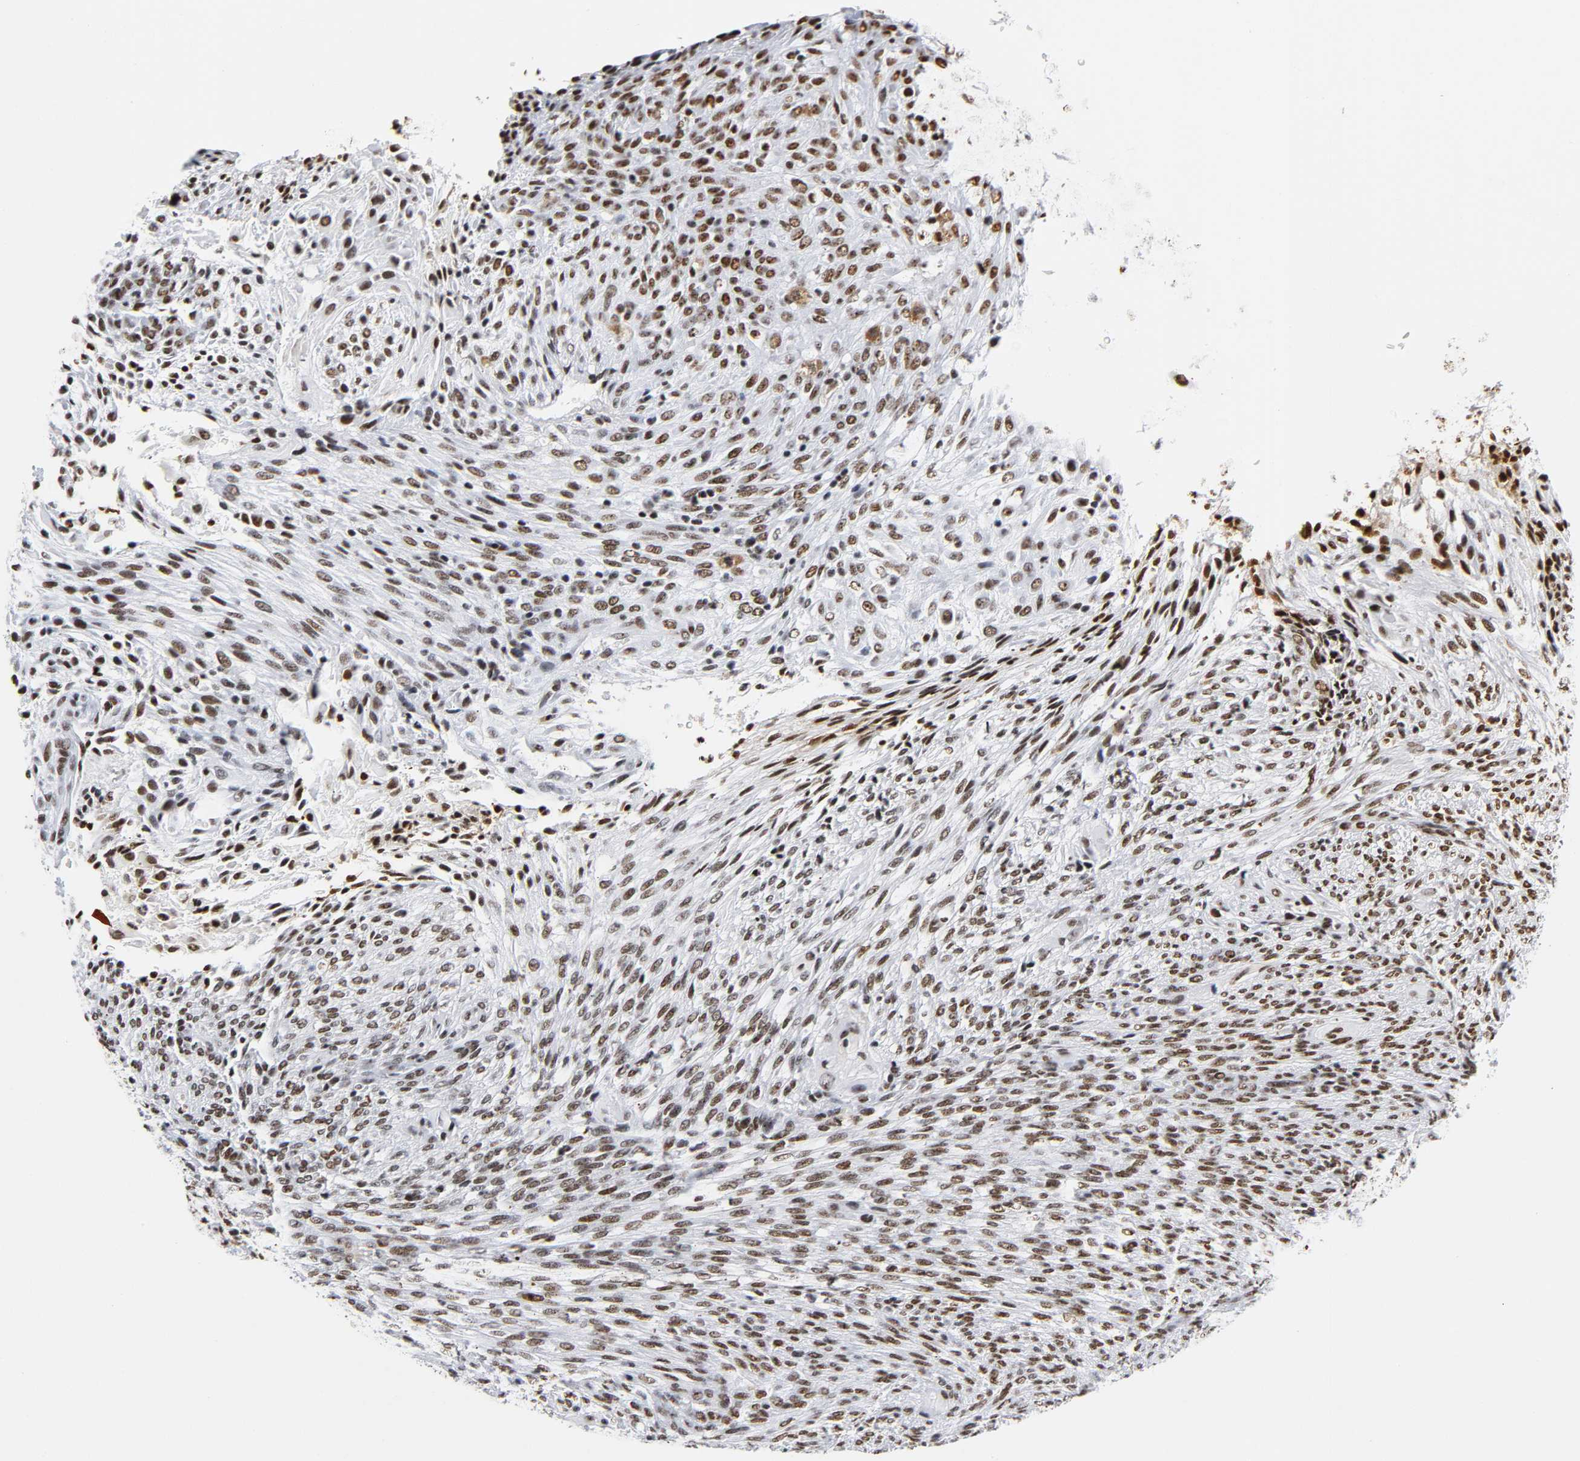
{"staining": {"intensity": "moderate", "quantity": ">75%", "location": "nuclear"}, "tissue": "glioma", "cell_type": "Tumor cells", "image_type": "cancer", "snomed": [{"axis": "morphology", "description": "Glioma, malignant, High grade"}, {"axis": "topography", "description": "Cerebral cortex"}], "caption": "Tumor cells display medium levels of moderate nuclear staining in about >75% of cells in human malignant high-grade glioma.", "gene": "UBTF", "patient": {"sex": "female", "age": 55}}